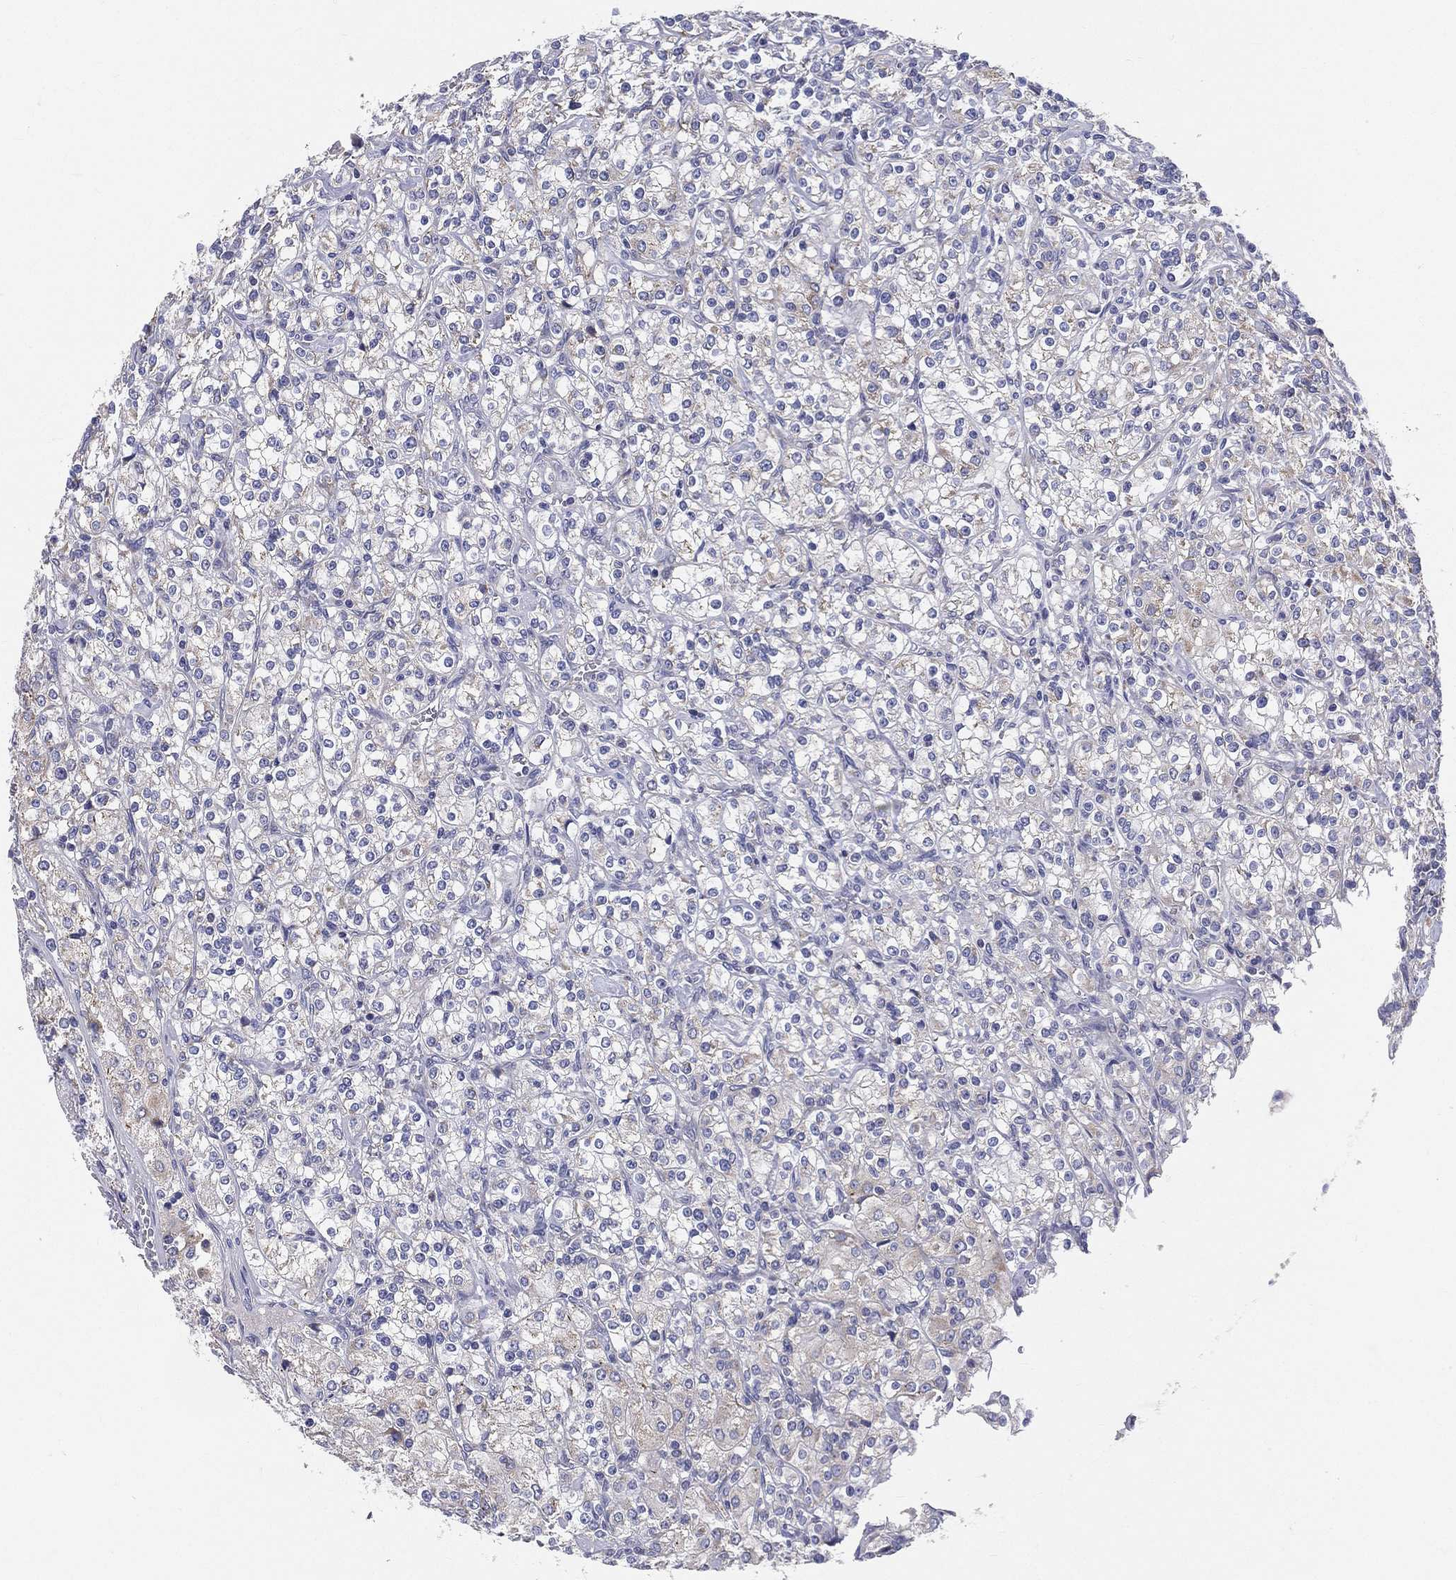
{"staining": {"intensity": "weak", "quantity": "25%-75%", "location": "cytoplasmic/membranous"}, "tissue": "renal cancer", "cell_type": "Tumor cells", "image_type": "cancer", "snomed": [{"axis": "morphology", "description": "Adenocarcinoma, NOS"}, {"axis": "topography", "description": "Kidney"}], "caption": "This is an image of IHC staining of renal adenocarcinoma, which shows weak expression in the cytoplasmic/membranous of tumor cells.", "gene": "PWWP3A", "patient": {"sex": "male", "age": 77}}